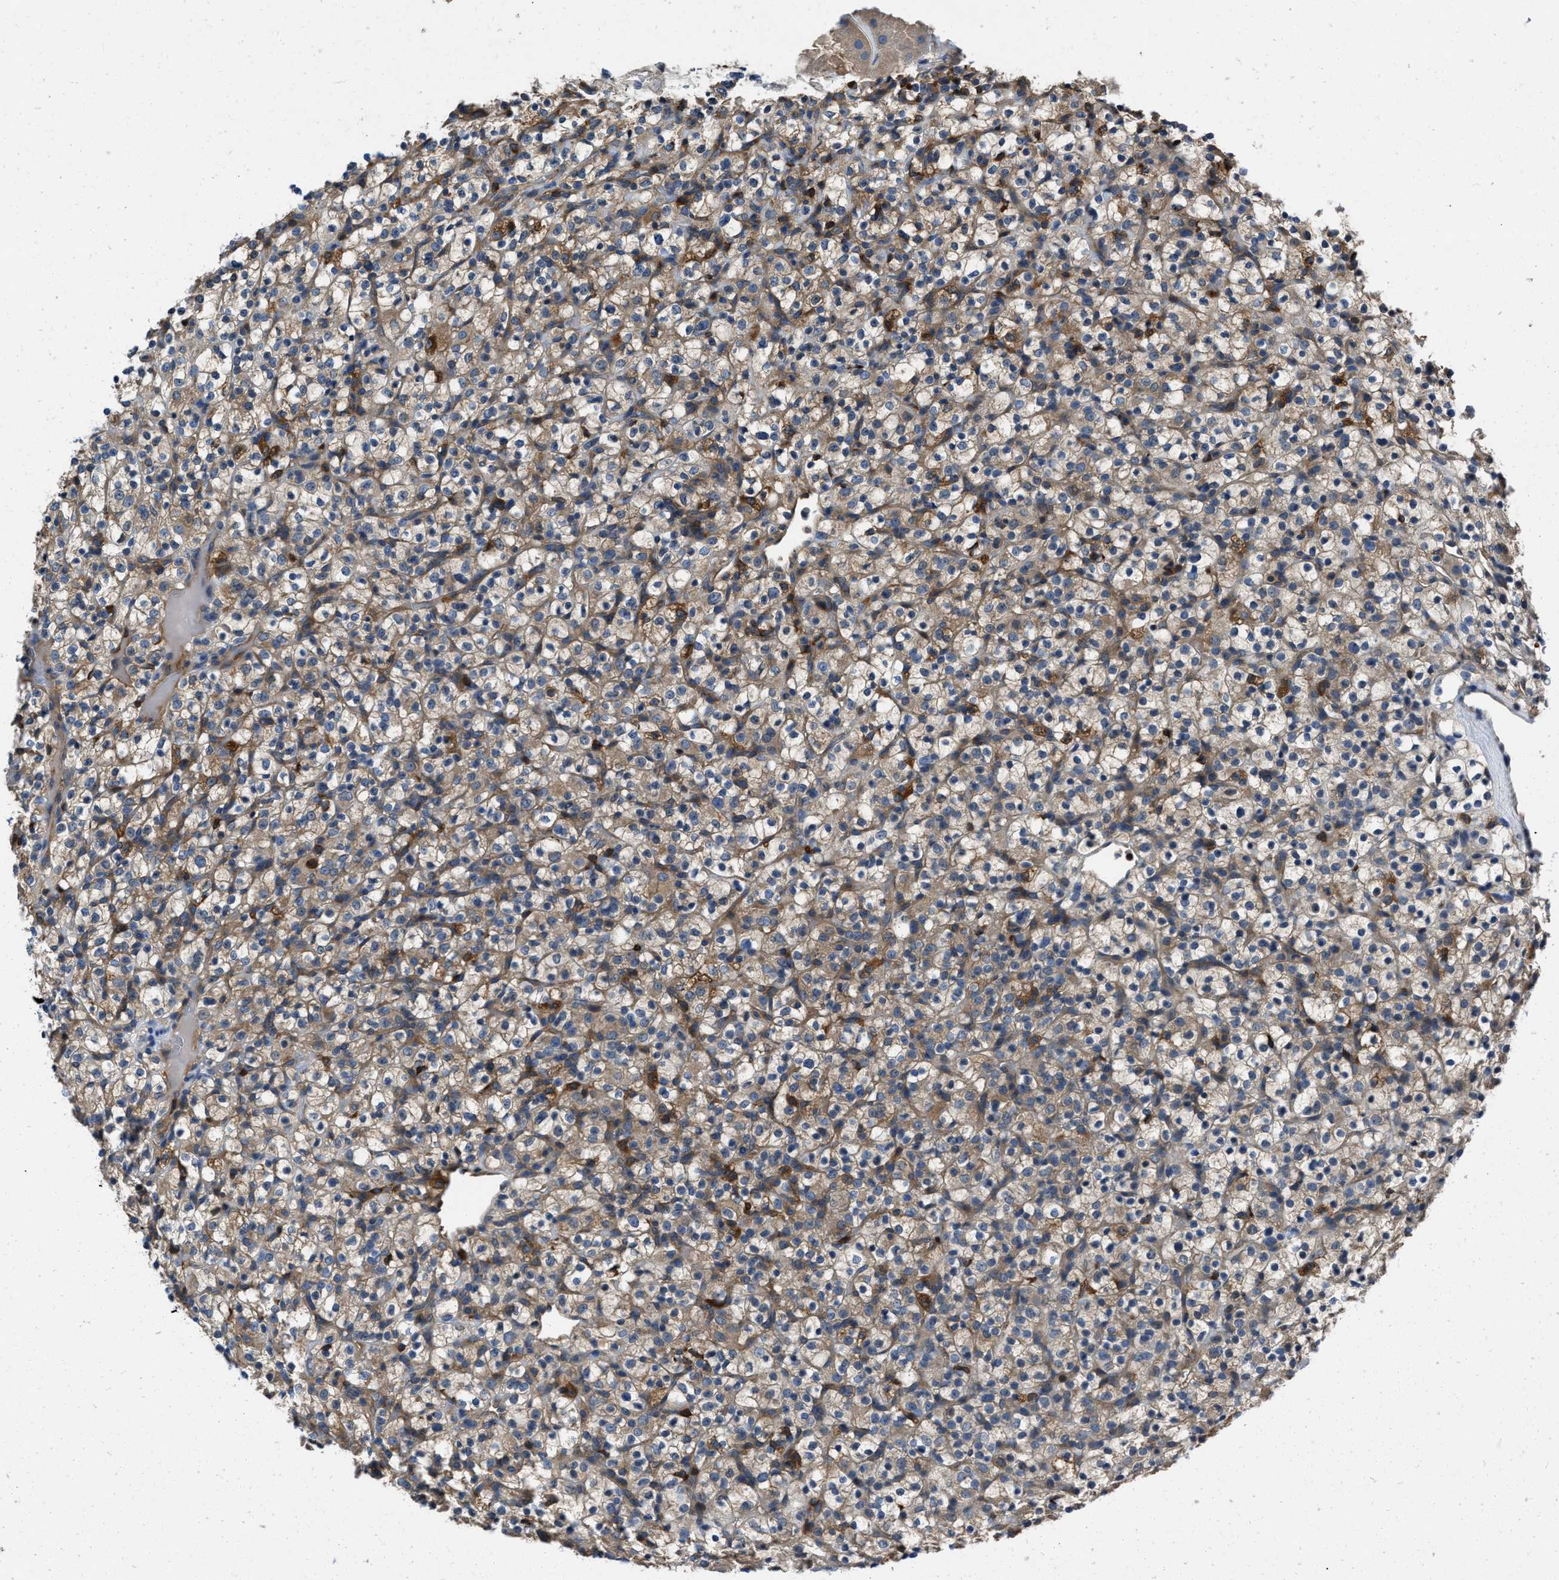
{"staining": {"intensity": "moderate", "quantity": ">75%", "location": "cytoplasmic/membranous"}, "tissue": "renal cancer", "cell_type": "Tumor cells", "image_type": "cancer", "snomed": [{"axis": "morphology", "description": "Normal tissue, NOS"}, {"axis": "morphology", "description": "Adenocarcinoma, NOS"}, {"axis": "topography", "description": "Kidney"}], "caption": "An IHC photomicrograph of neoplastic tissue is shown. Protein staining in brown shows moderate cytoplasmic/membranous positivity in renal adenocarcinoma within tumor cells.", "gene": "YARS1", "patient": {"sex": "female", "age": 72}}